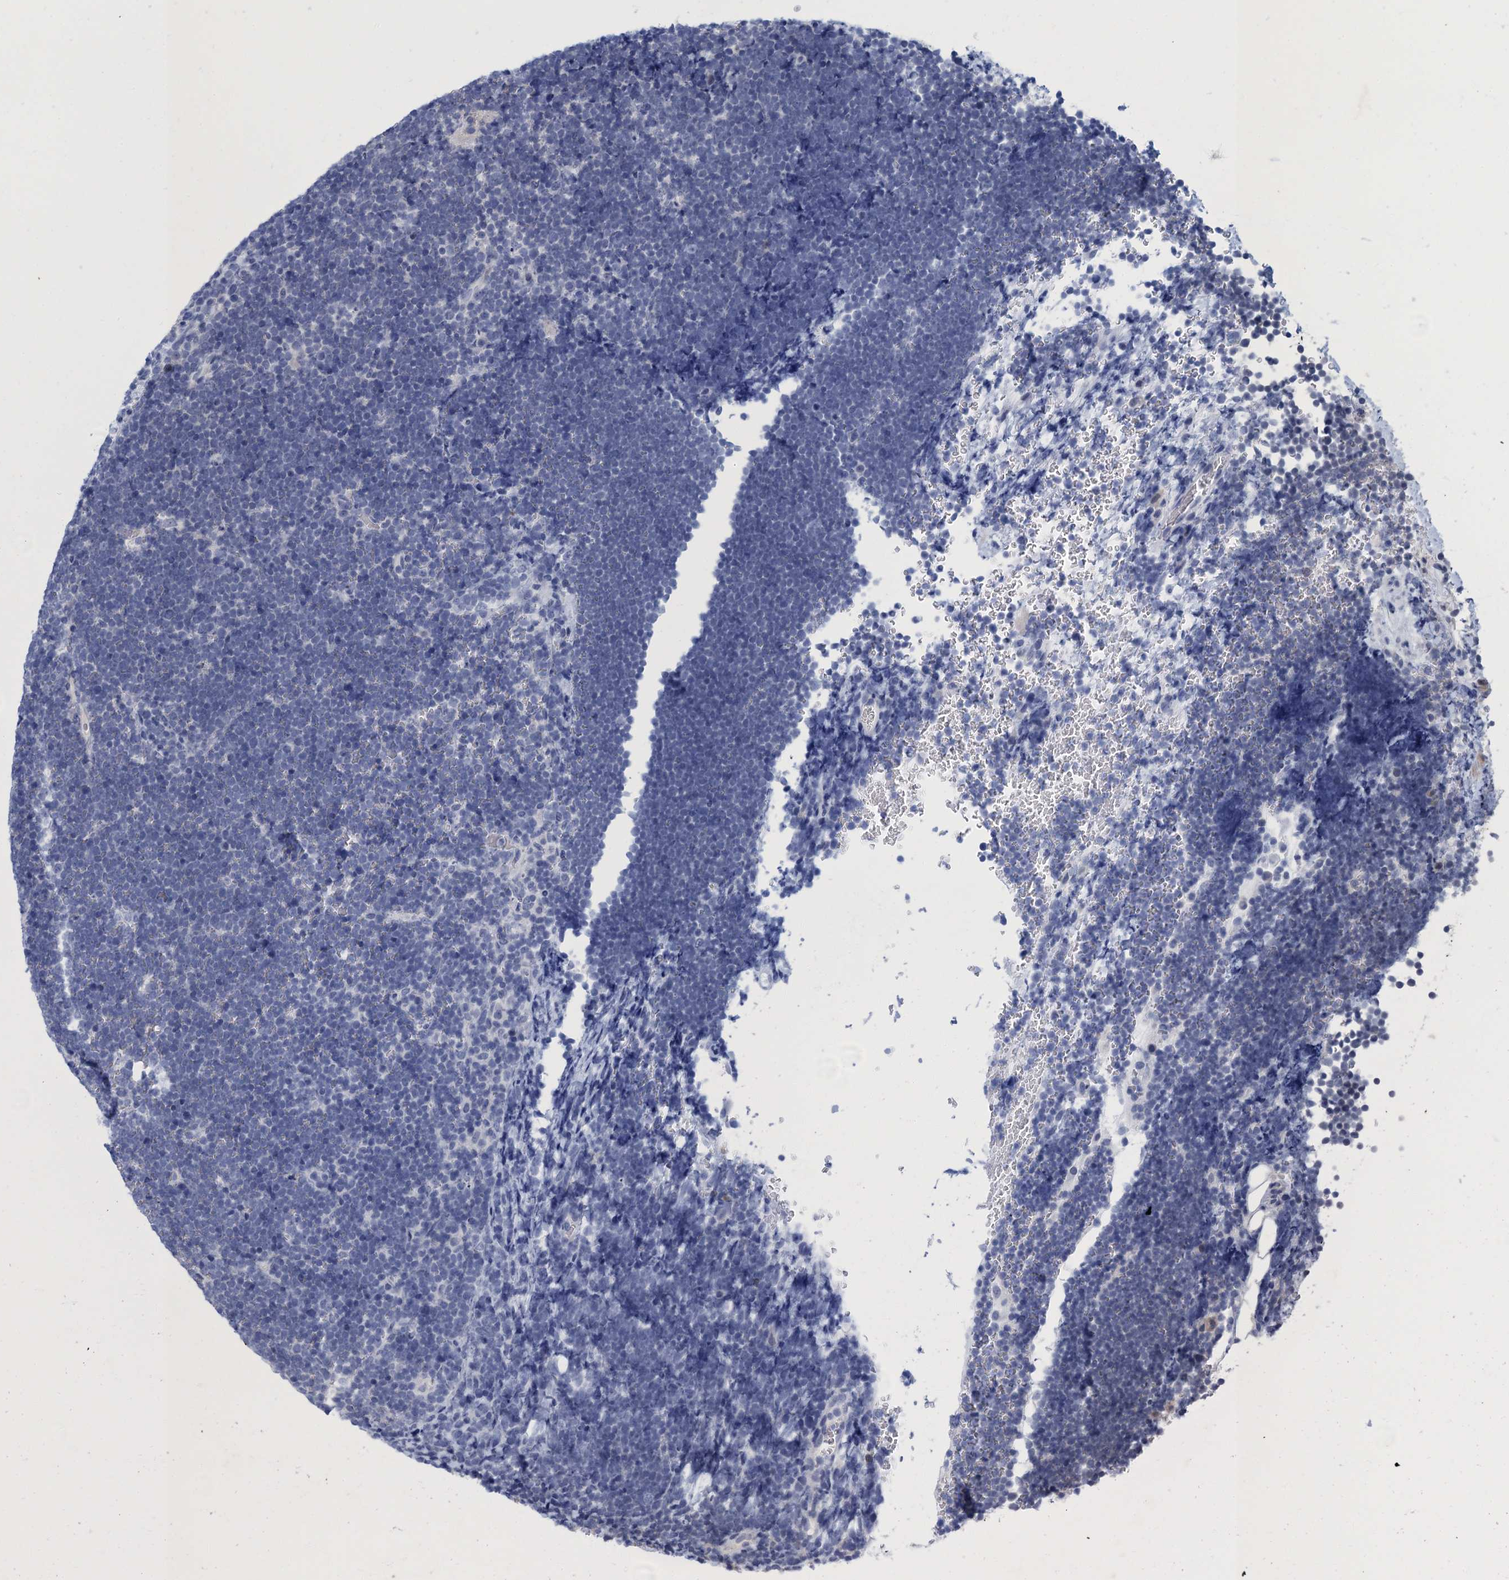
{"staining": {"intensity": "negative", "quantity": "none", "location": "none"}, "tissue": "lymphoma", "cell_type": "Tumor cells", "image_type": "cancer", "snomed": [{"axis": "morphology", "description": "Malignant lymphoma, non-Hodgkin's type, High grade"}, {"axis": "topography", "description": "Lymph node"}], "caption": "This is a micrograph of IHC staining of lymphoma, which shows no staining in tumor cells.", "gene": "SCEL", "patient": {"sex": "male", "age": 13}}